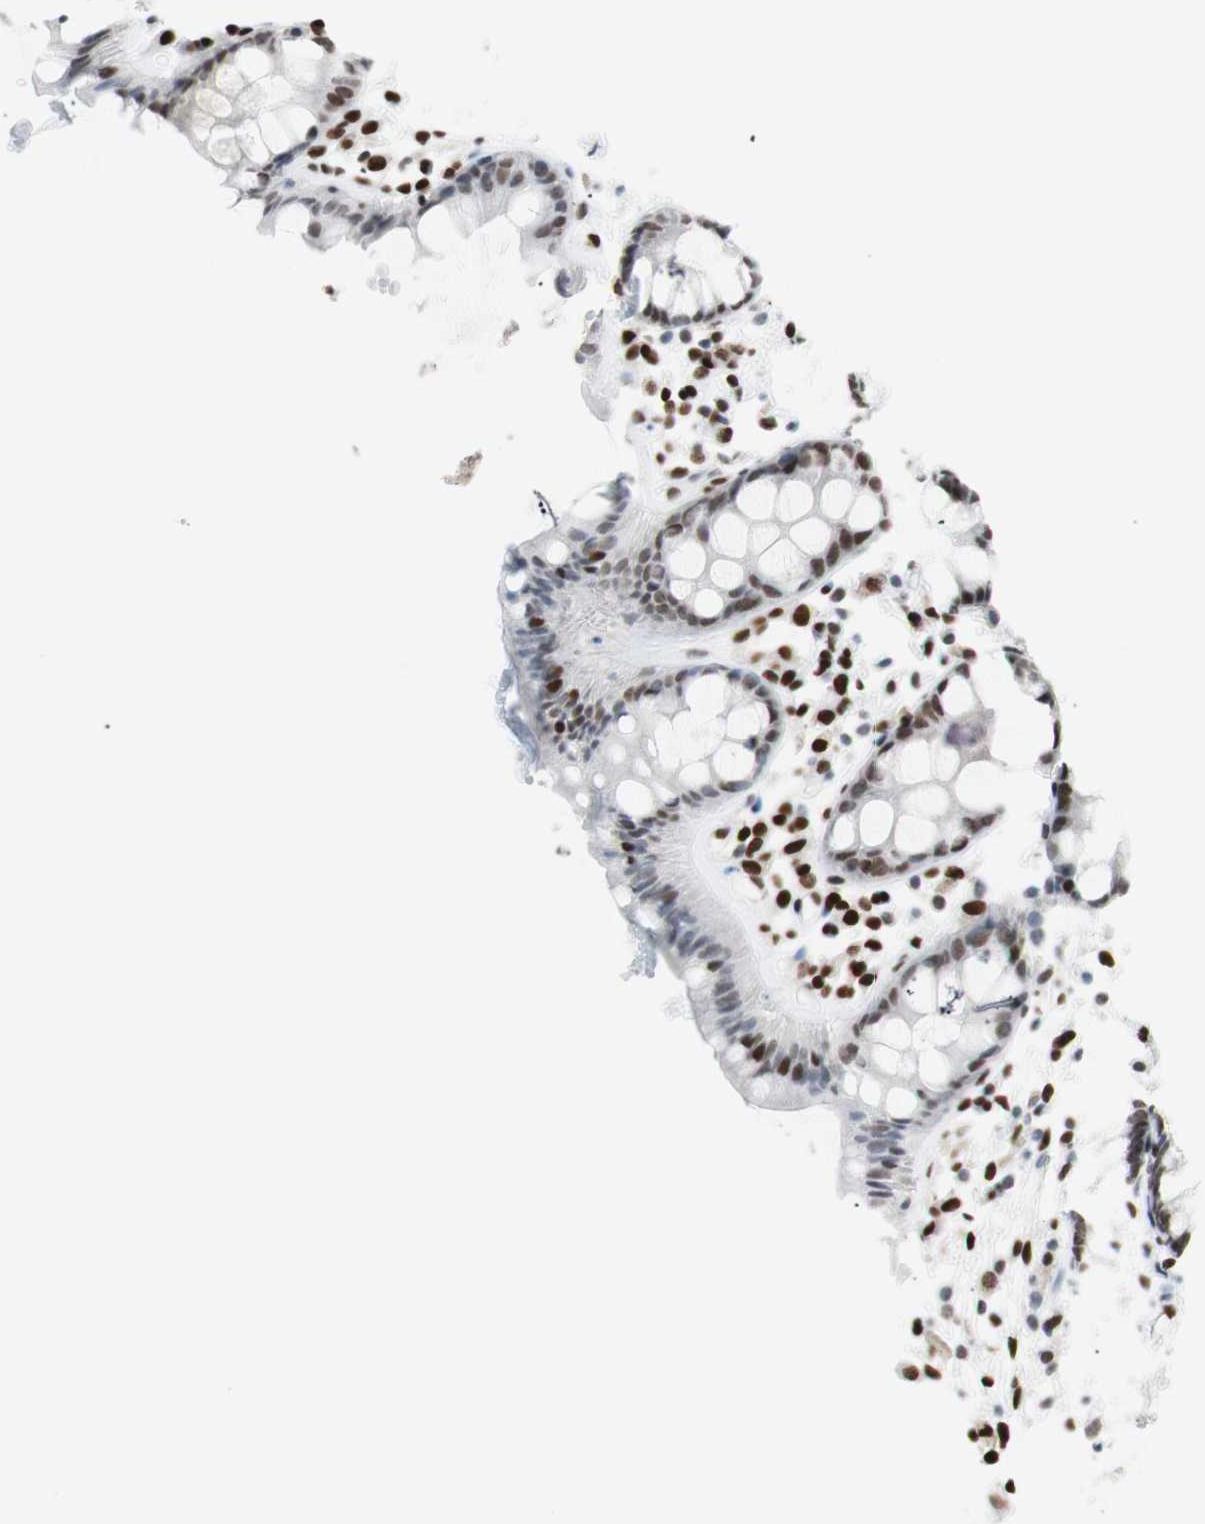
{"staining": {"intensity": "strong", "quantity": ">75%", "location": "nuclear"}, "tissue": "rectum", "cell_type": "Glandular cells", "image_type": "normal", "snomed": [{"axis": "morphology", "description": "Normal tissue, NOS"}, {"axis": "topography", "description": "Rectum"}], "caption": "Immunohistochemistry of benign rectum demonstrates high levels of strong nuclear staining in about >75% of glandular cells.", "gene": "CEBPB", "patient": {"sex": "female", "age": 66}}